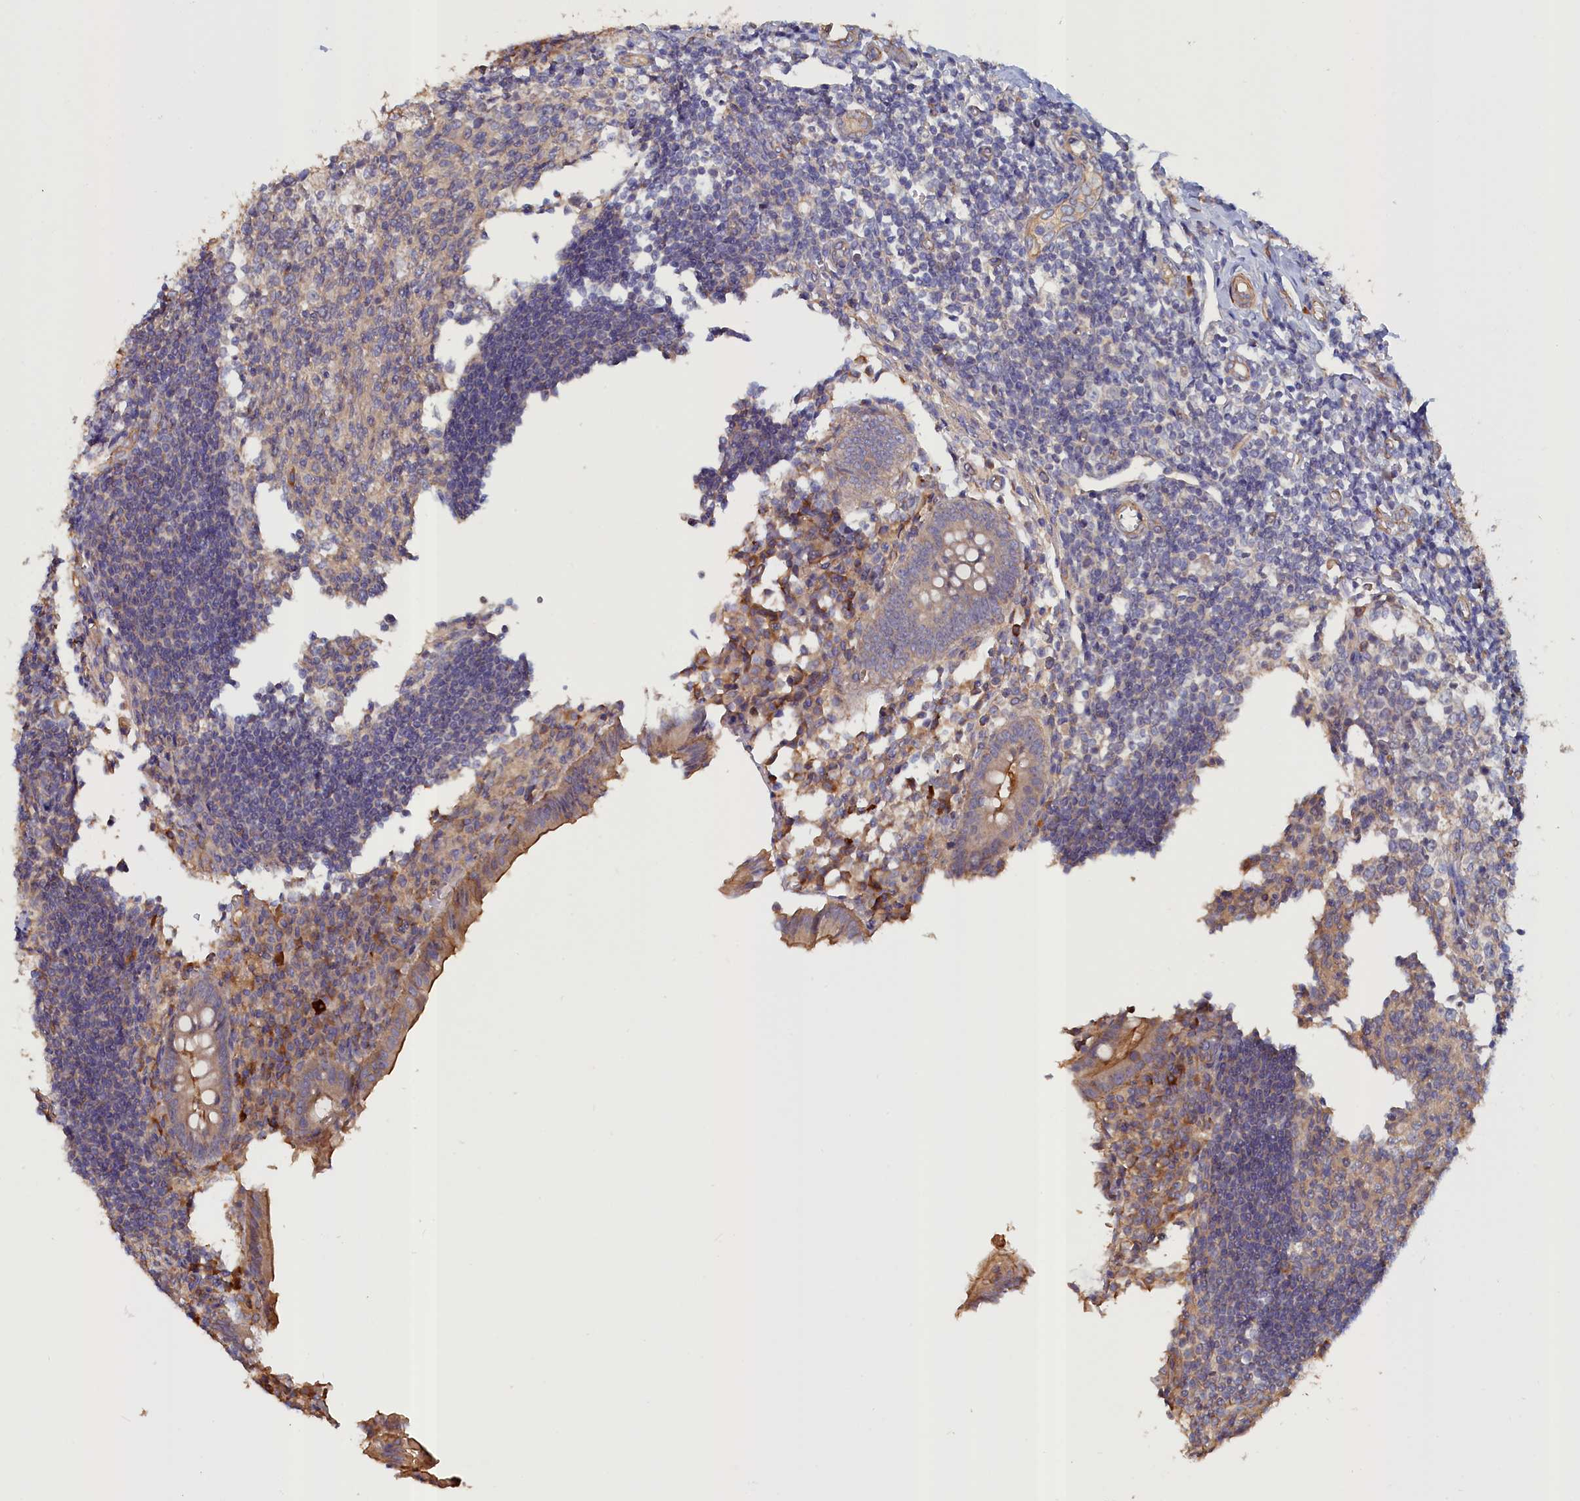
{"staining": {"intensity": "moderate", "quantity": "25%-75%", "location": "cytoplasmic/membranous"}, "tissue": "appendix", "cell_type": "Glandular cells", "image_type": "normal", "snomed": [{"axis": "morphology", "description": "Normal tissue, NOS"}, {"axis": "topography", "description": "Appendix"}], "caption": "IHC of unremarkable human appendix shows medium levels of moderate cytoplasmic/membranous positivity in about 25%-75% of glandular cells. (Brightfield microscopy of DAB IHC at high magnification).", "gene": "ANKRD2", "patient": {"sex": "female", "age": 17}}